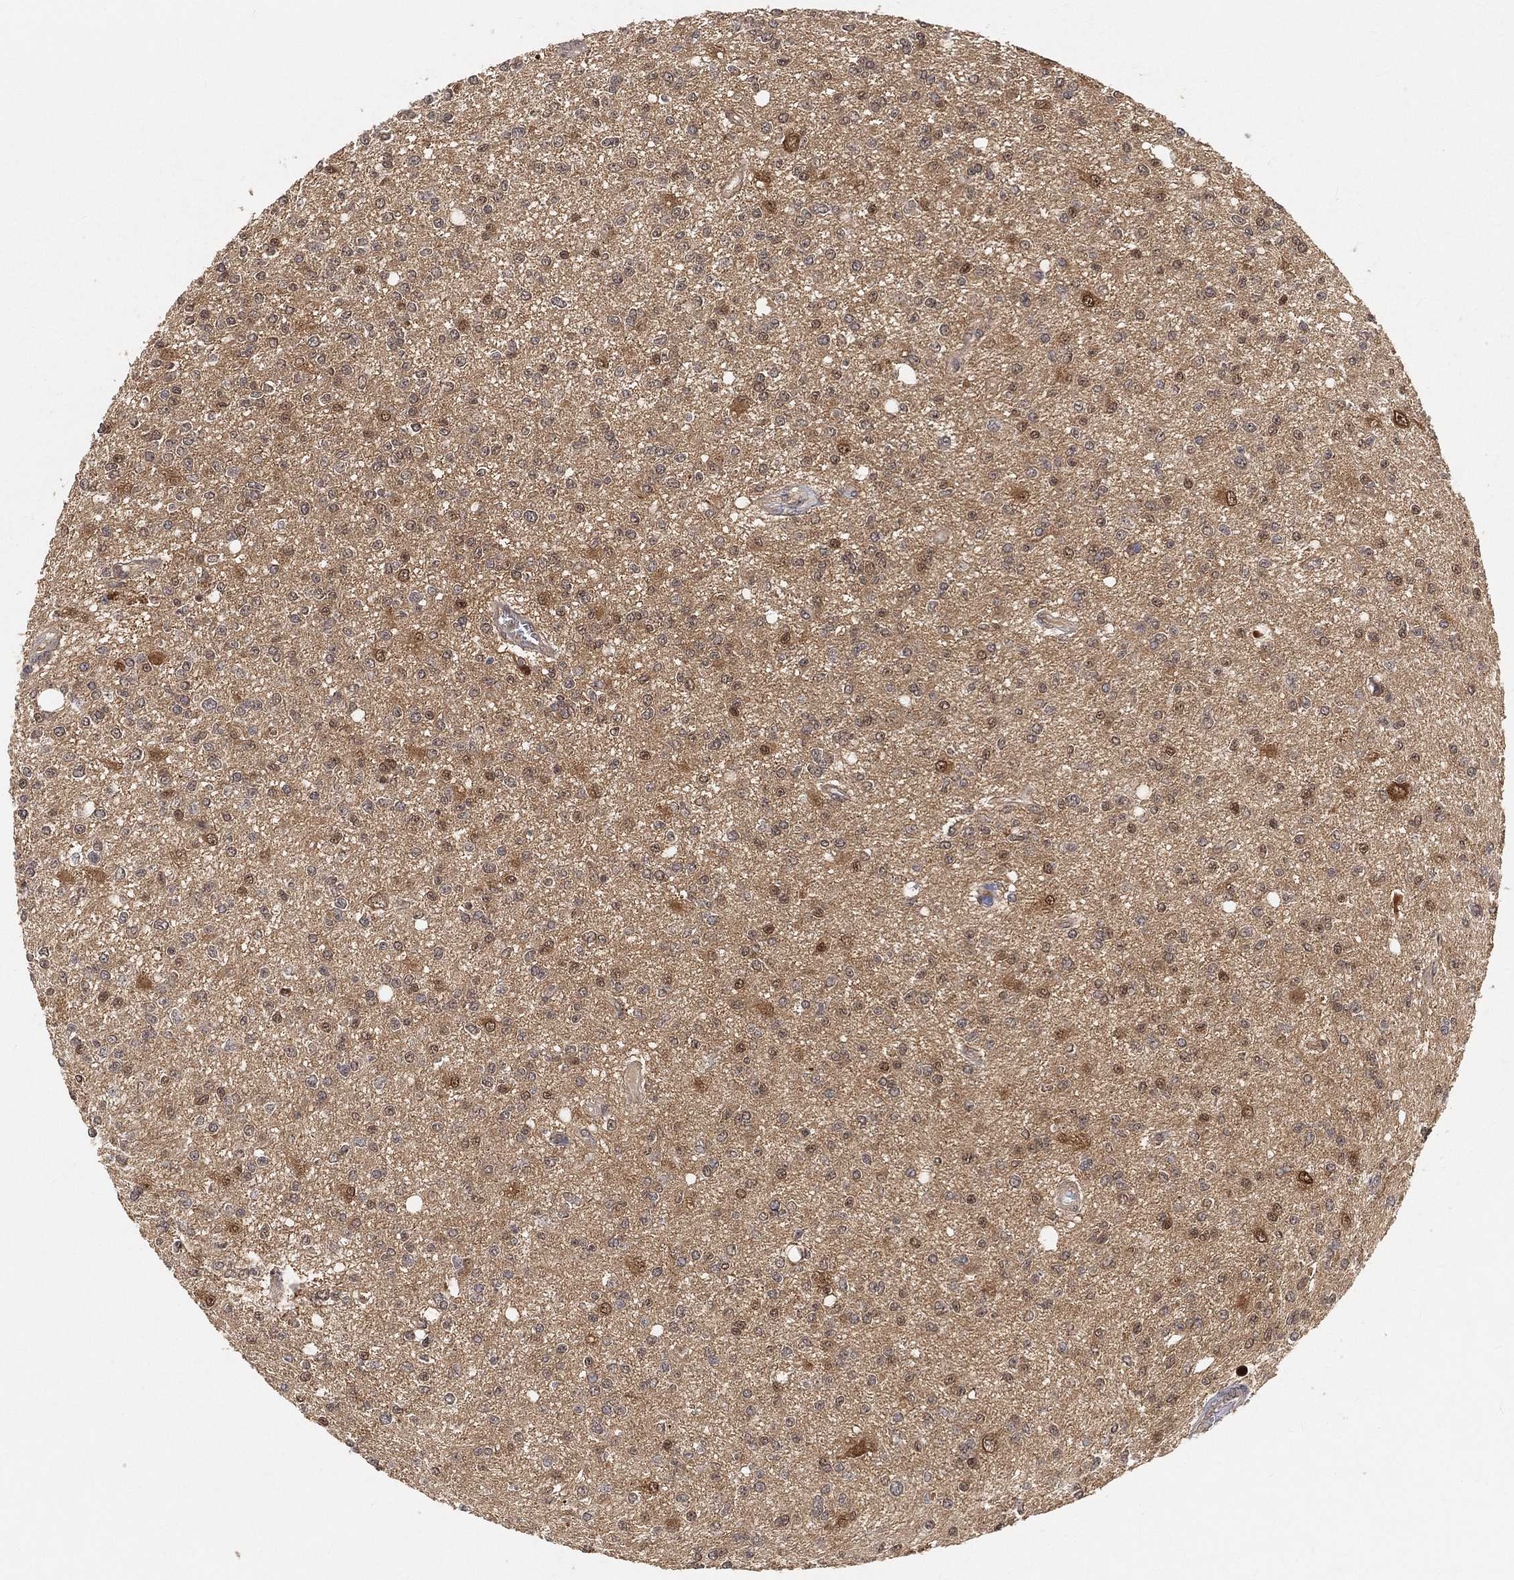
{"staining": {"intensity": "moderate", "quantity": "<25%", "location": "cytoplasmic/membranous,nuclear"}, "tissue": "glioma", "cell_type": "Tumor cells", "image_type": "cancer", "snomed": [{"axis": "morphology", "description": "Glioma, malignant, Low grade"}, {"axis": "topography", "description": "Brain"}], "caption": "Human malignant glioma (low-grade) stained with a protein marker displays moderate staining in tumor cells.", "gene": "MAPK1", "patient": {"sex": "male", "age": 67}}